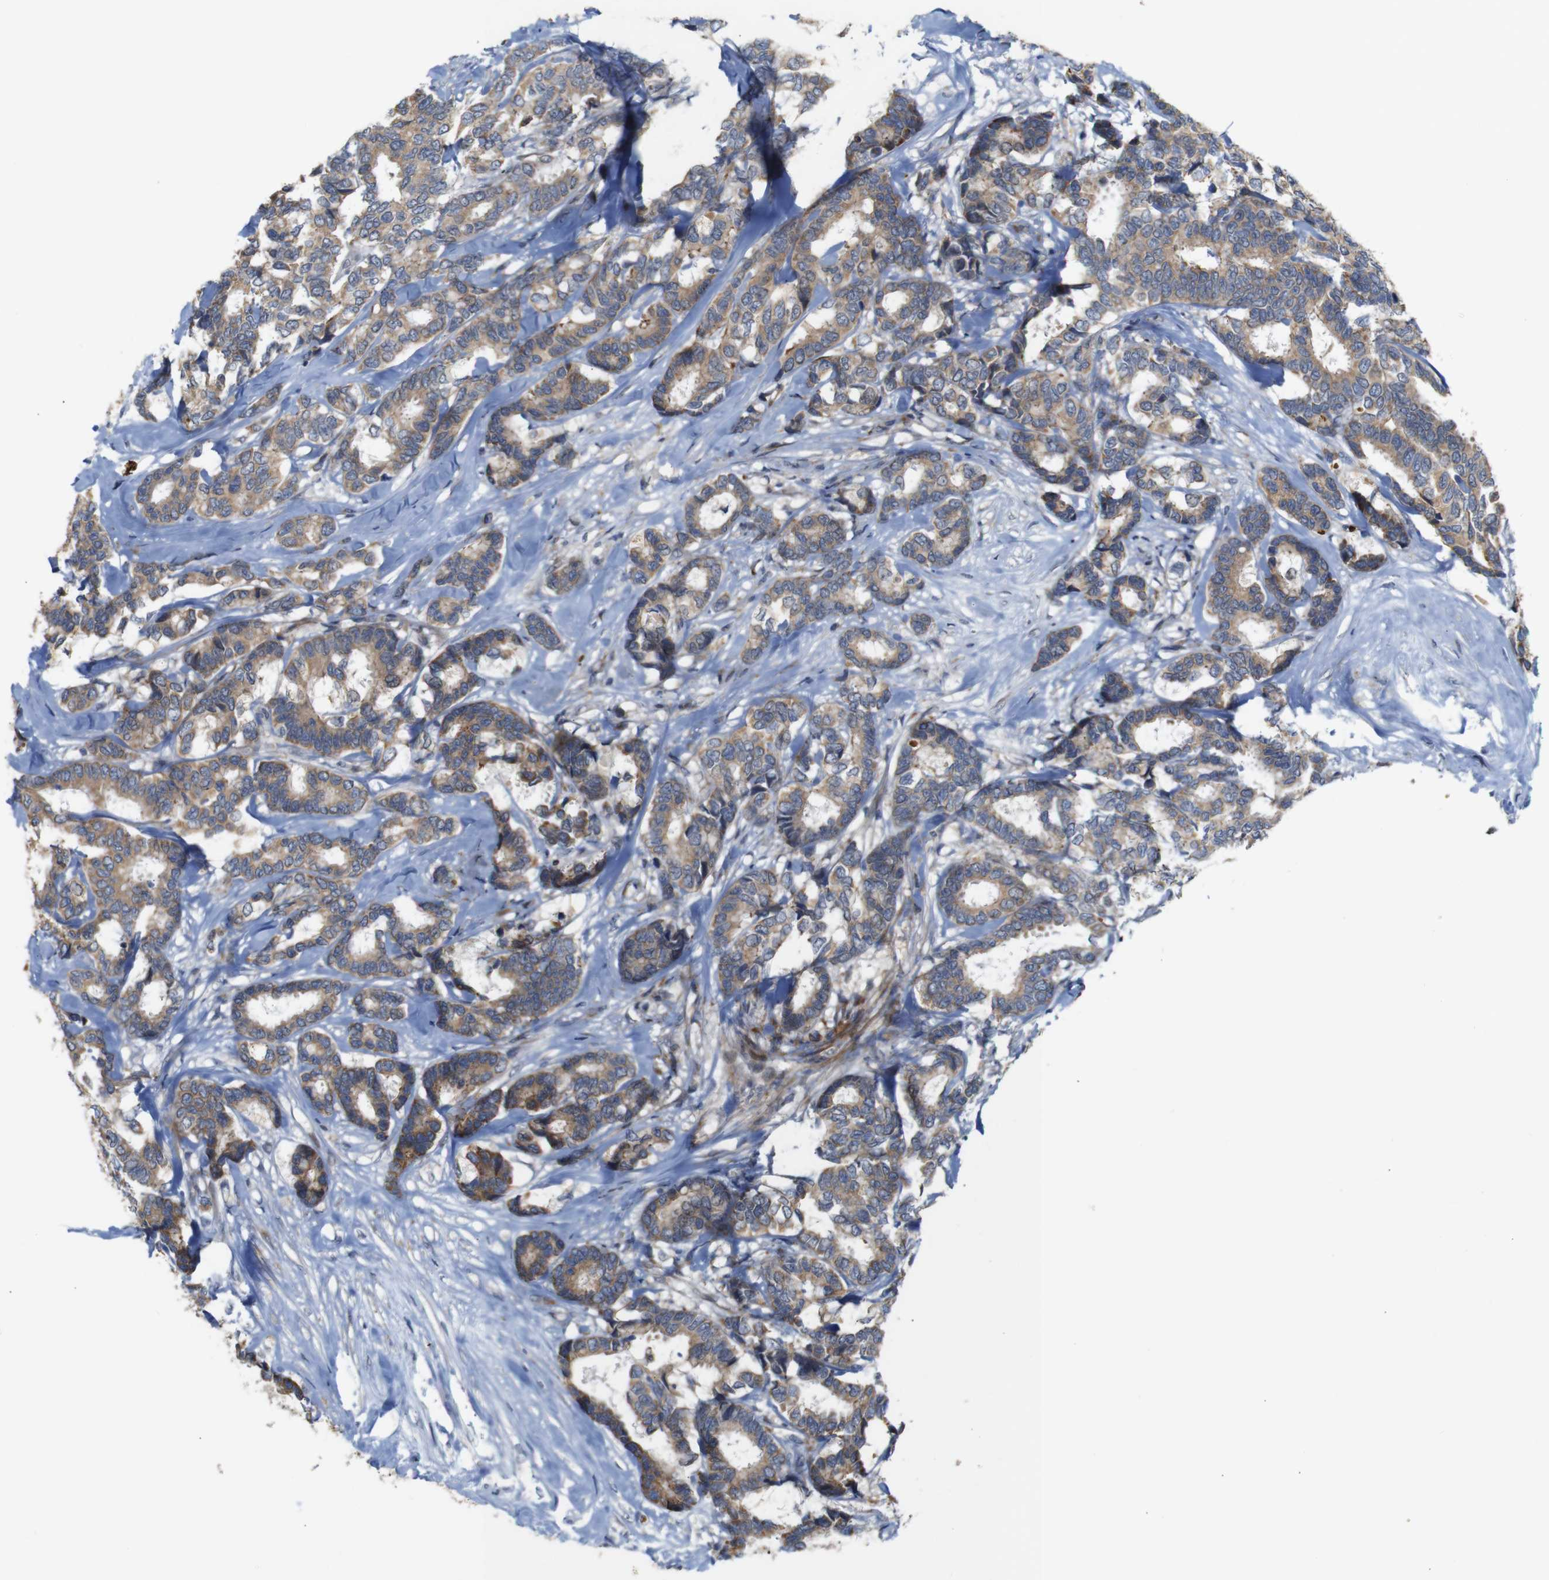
{"staining": {"intensity": "weak", "quantity": ">75%", "location": "cytoplasmic/membranous"}, "tissue": "breast cancer", "cell_type": "Tumor cells", "image_type": "cancer", "snomed": [{"axis": "morphology", "description": "Duct carcinoma"}, {"axis": "topography", "description": "Breast"}], "caption": "IHC photomicrograph of neoplastic tissue: human breast cancer stained using immunohistochemistry (IHC) shows low levels of weak protein expression localized specifically in the cytoplasmic/membranous of tumor cells, appearing as a cytoplasmic/membranous brown color.", "gene": "ATP7B", "patient": {"sex": "female", "age": 87}}